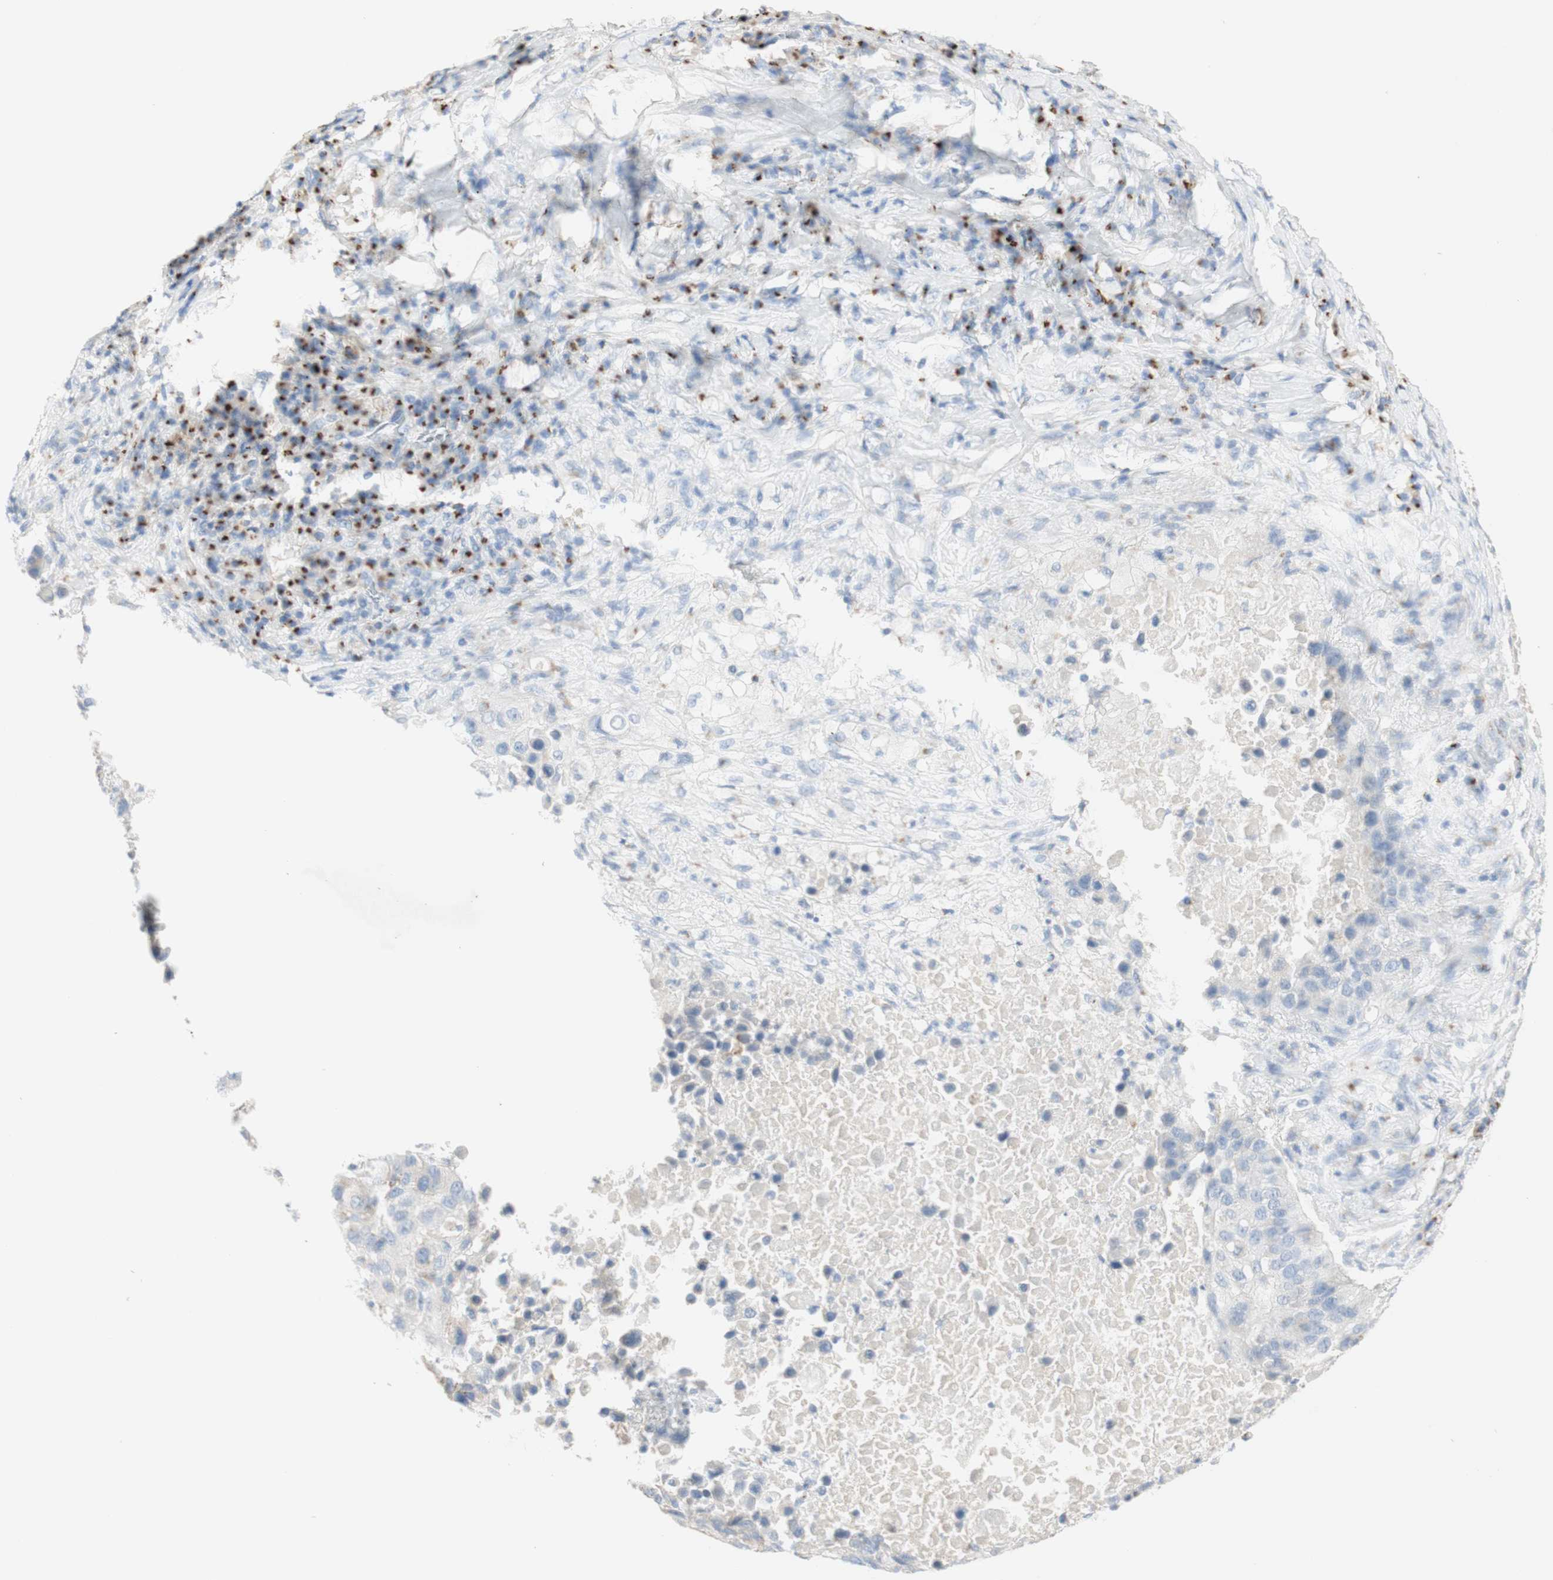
{"staining": {"intensity": "weak", "quantity": "25%-75%", "location": "cytoplasmic/membranous"}, "tissue": "lung cancer", "cell_type": "Tumor cells", "image_type": "cancer", "snomed": [{"axis": "morphology", "description": "Squamous cell carcinoma, NOS"}, {"axis": "topography", "description": "Lung"}], "caption": "Approximately 25%-75% of tumor cells in human squamous cell carcinoma (lung) demonstrate weak cytoplasmic/membranous protein staining as visualized by brown immunohistochemical staining.", "gene": "MANEA", "patient": {"sex": "male", "age": 57}}